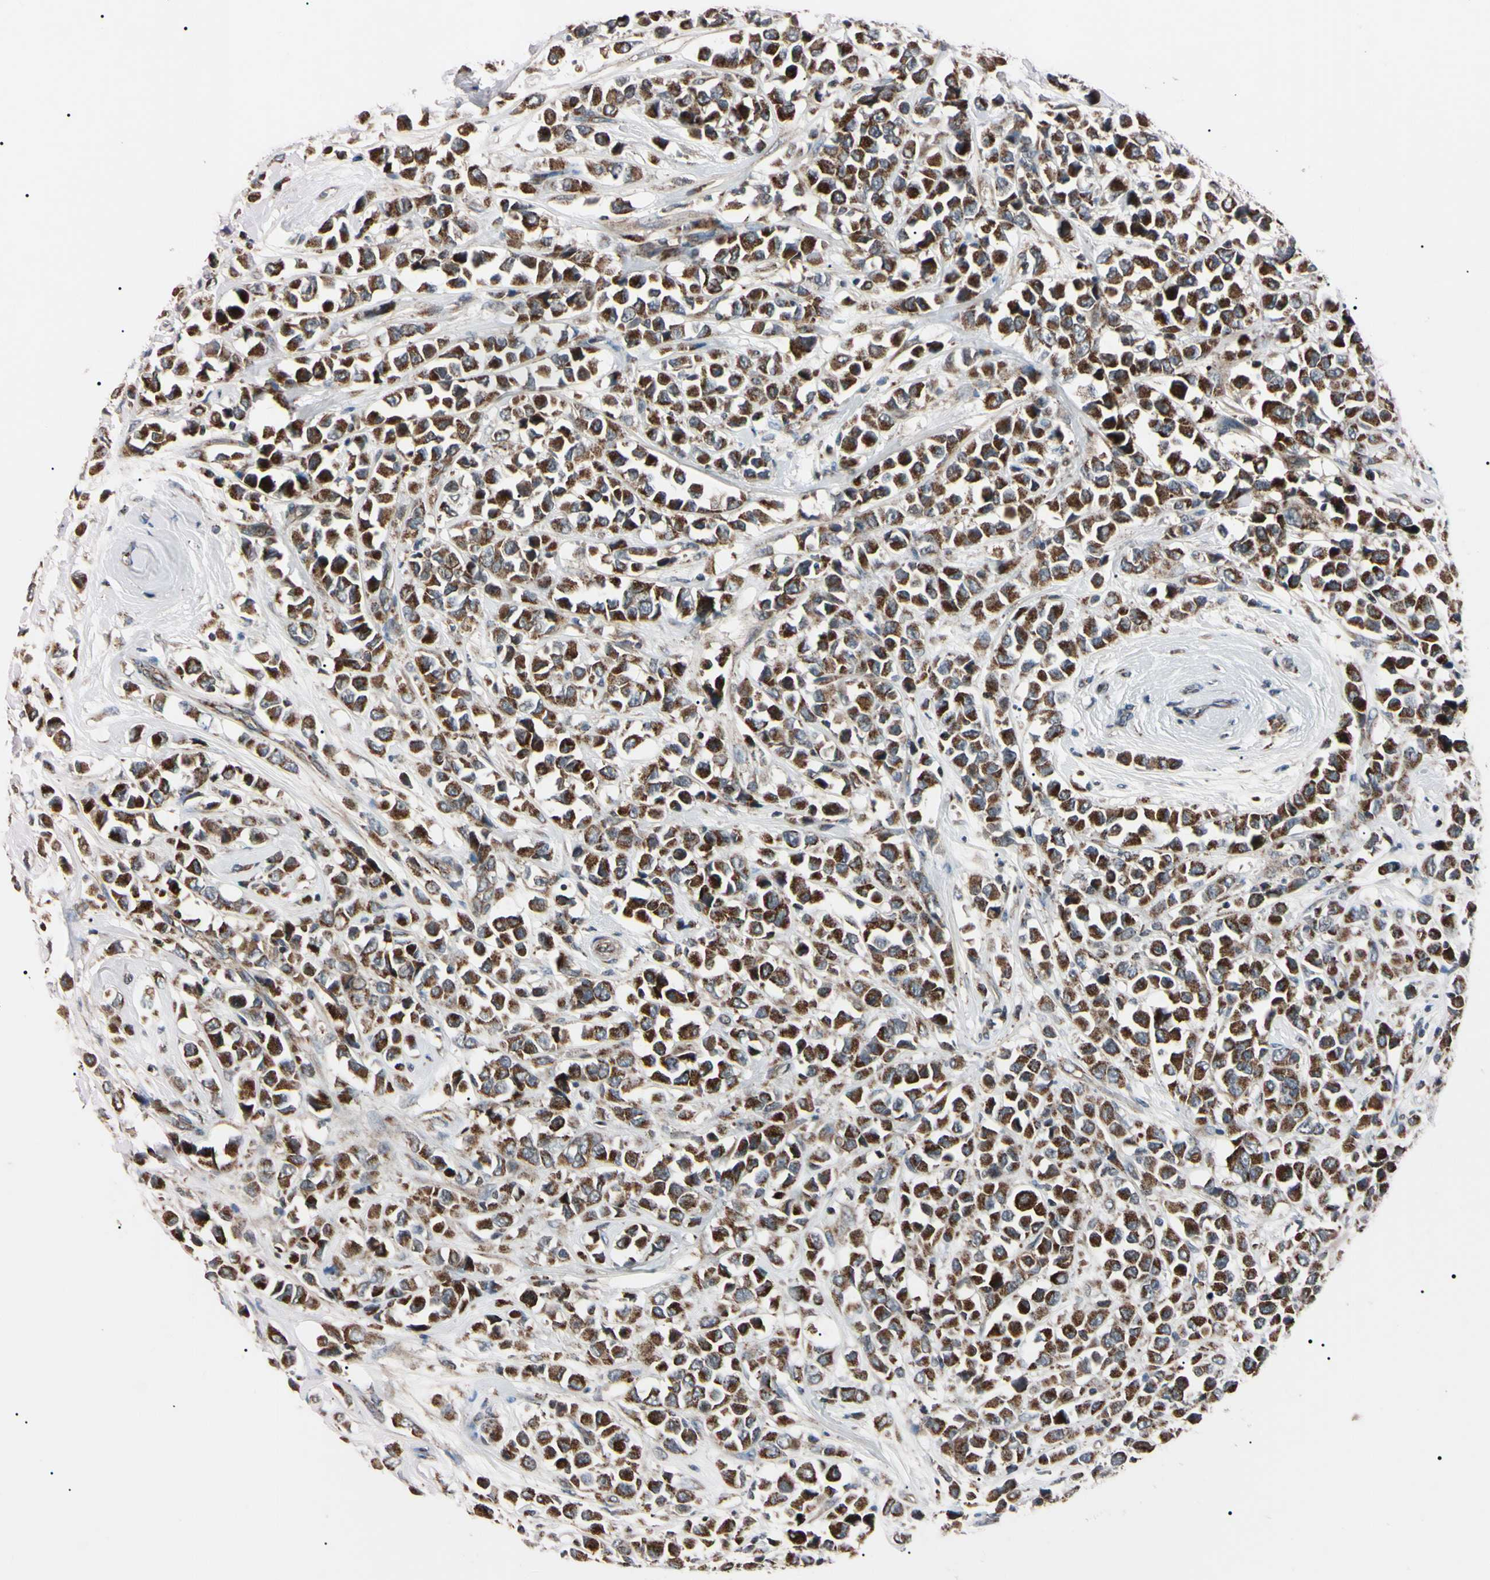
{"staining": {"intensity": "strong", "quantity": ">75%", "location": "cytoplasmic/membranous"}, "tissue": "breast cancer", "cell_type": "Tumor cells", "image_type": "cancer", "snomed": [{"axis": "morphology", "description": "Duct carcinoma"}, {"axis": "topography", "description": "Breast"}], "caption": "A brown stain highlights strong cytoplasmic/membranous staining of a protein in breast cancer (infiltrating ductal carcinoma) tumor cells.", "gene": "TNFRSF1A", "patient": {"sex": "female", "age": 61}}